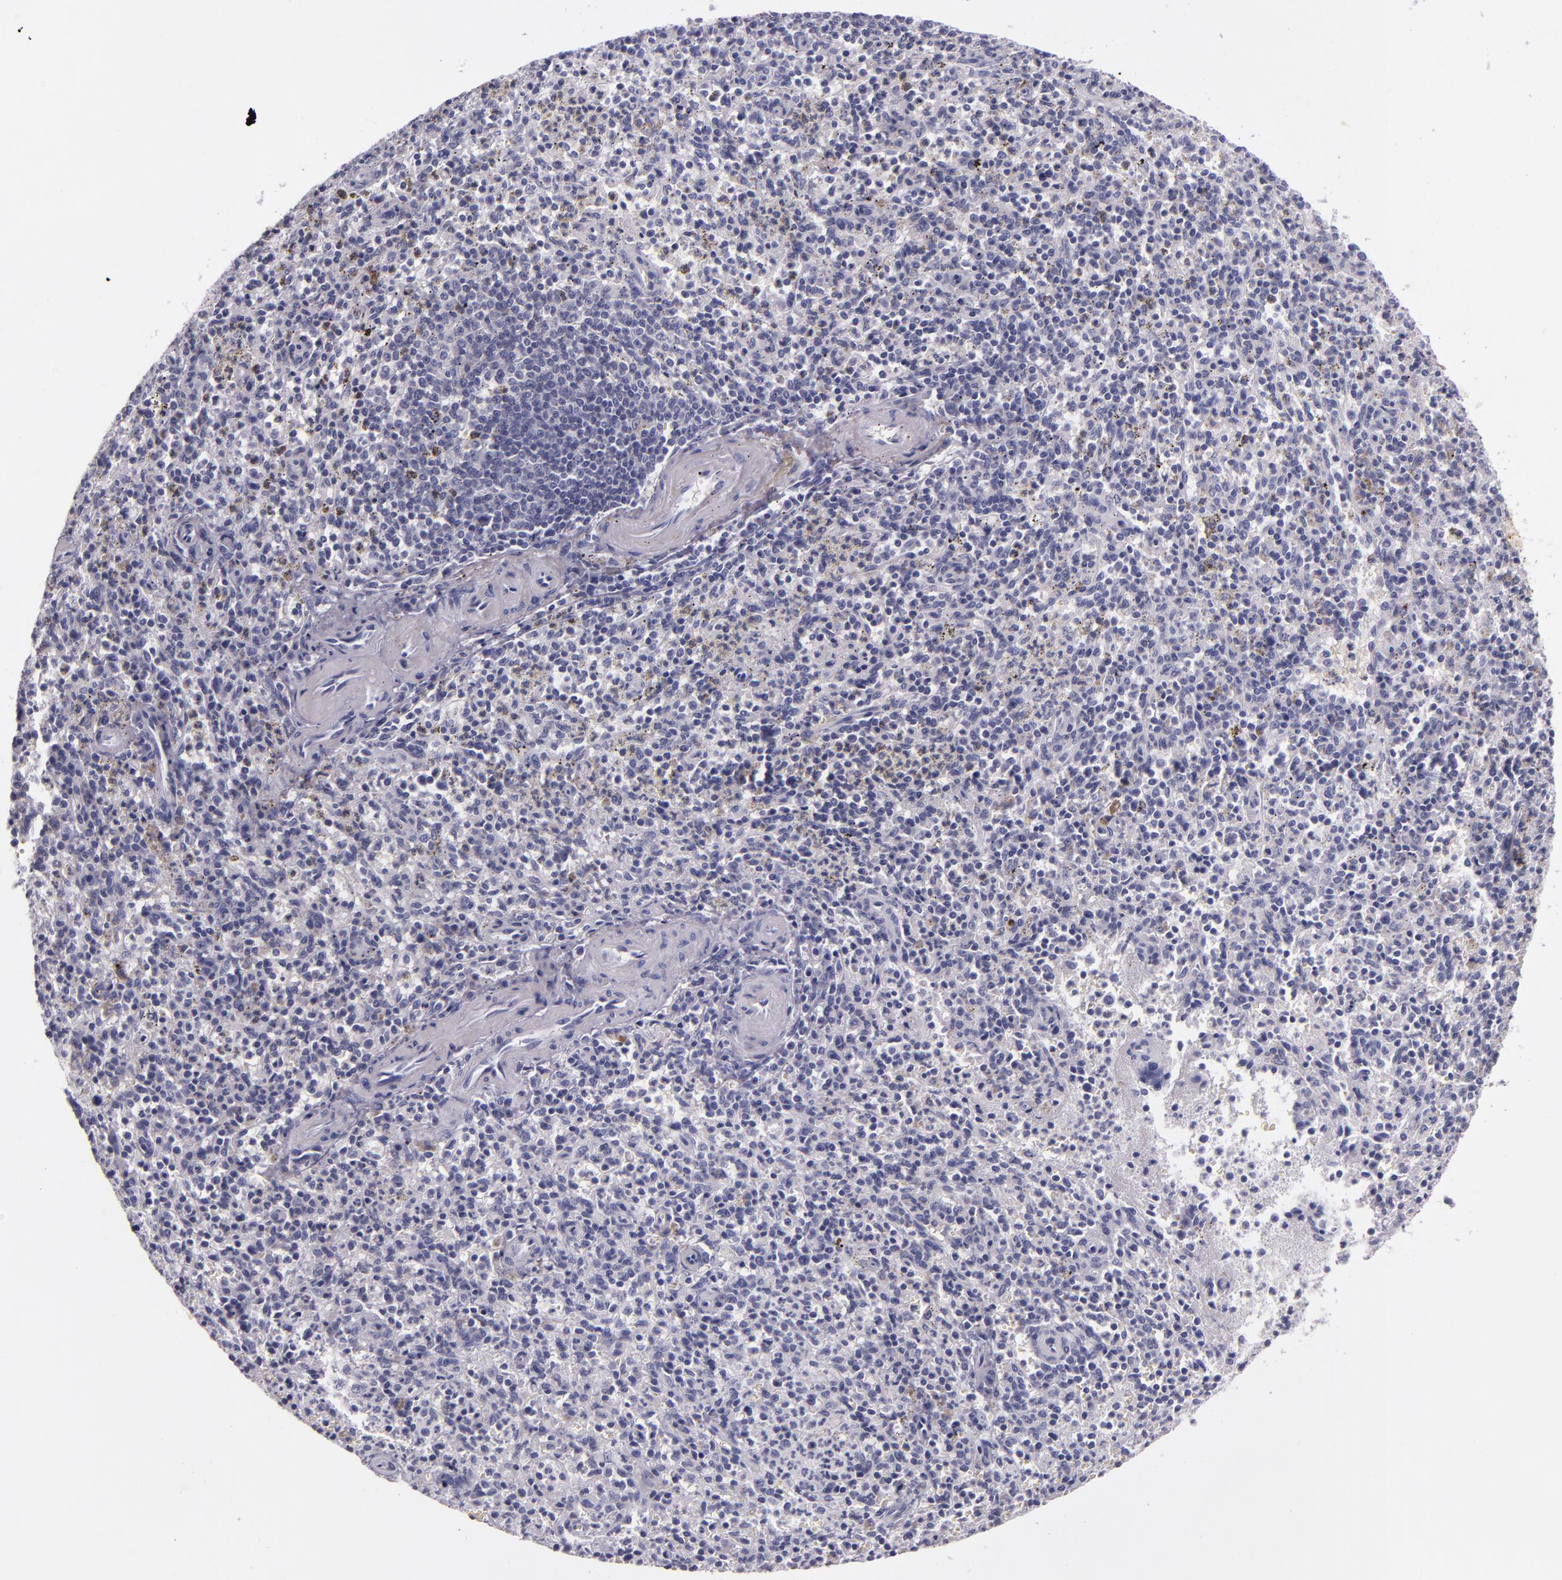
{"staining": {"intensity": "negative", "quantity": "none", "location": "none"}, "tissue": "spleen", "cell_type": "Cells in red pulp", "image_type": "normal", "snomed": [{"axis": "morphology", "description": "Normal tissue, NOS"}, {"axis": "topography", "description": "Spleen"}], "caption": "Micrograph shows no protein staining in cells in red pulp of benign spleen. (DAB (3,3'-diaminobenzidine) immunohistochemistry visualized using brightfield microscopy, high magnification).", "gene": "INA", "patient": {"sex": "male", "age": 72}}